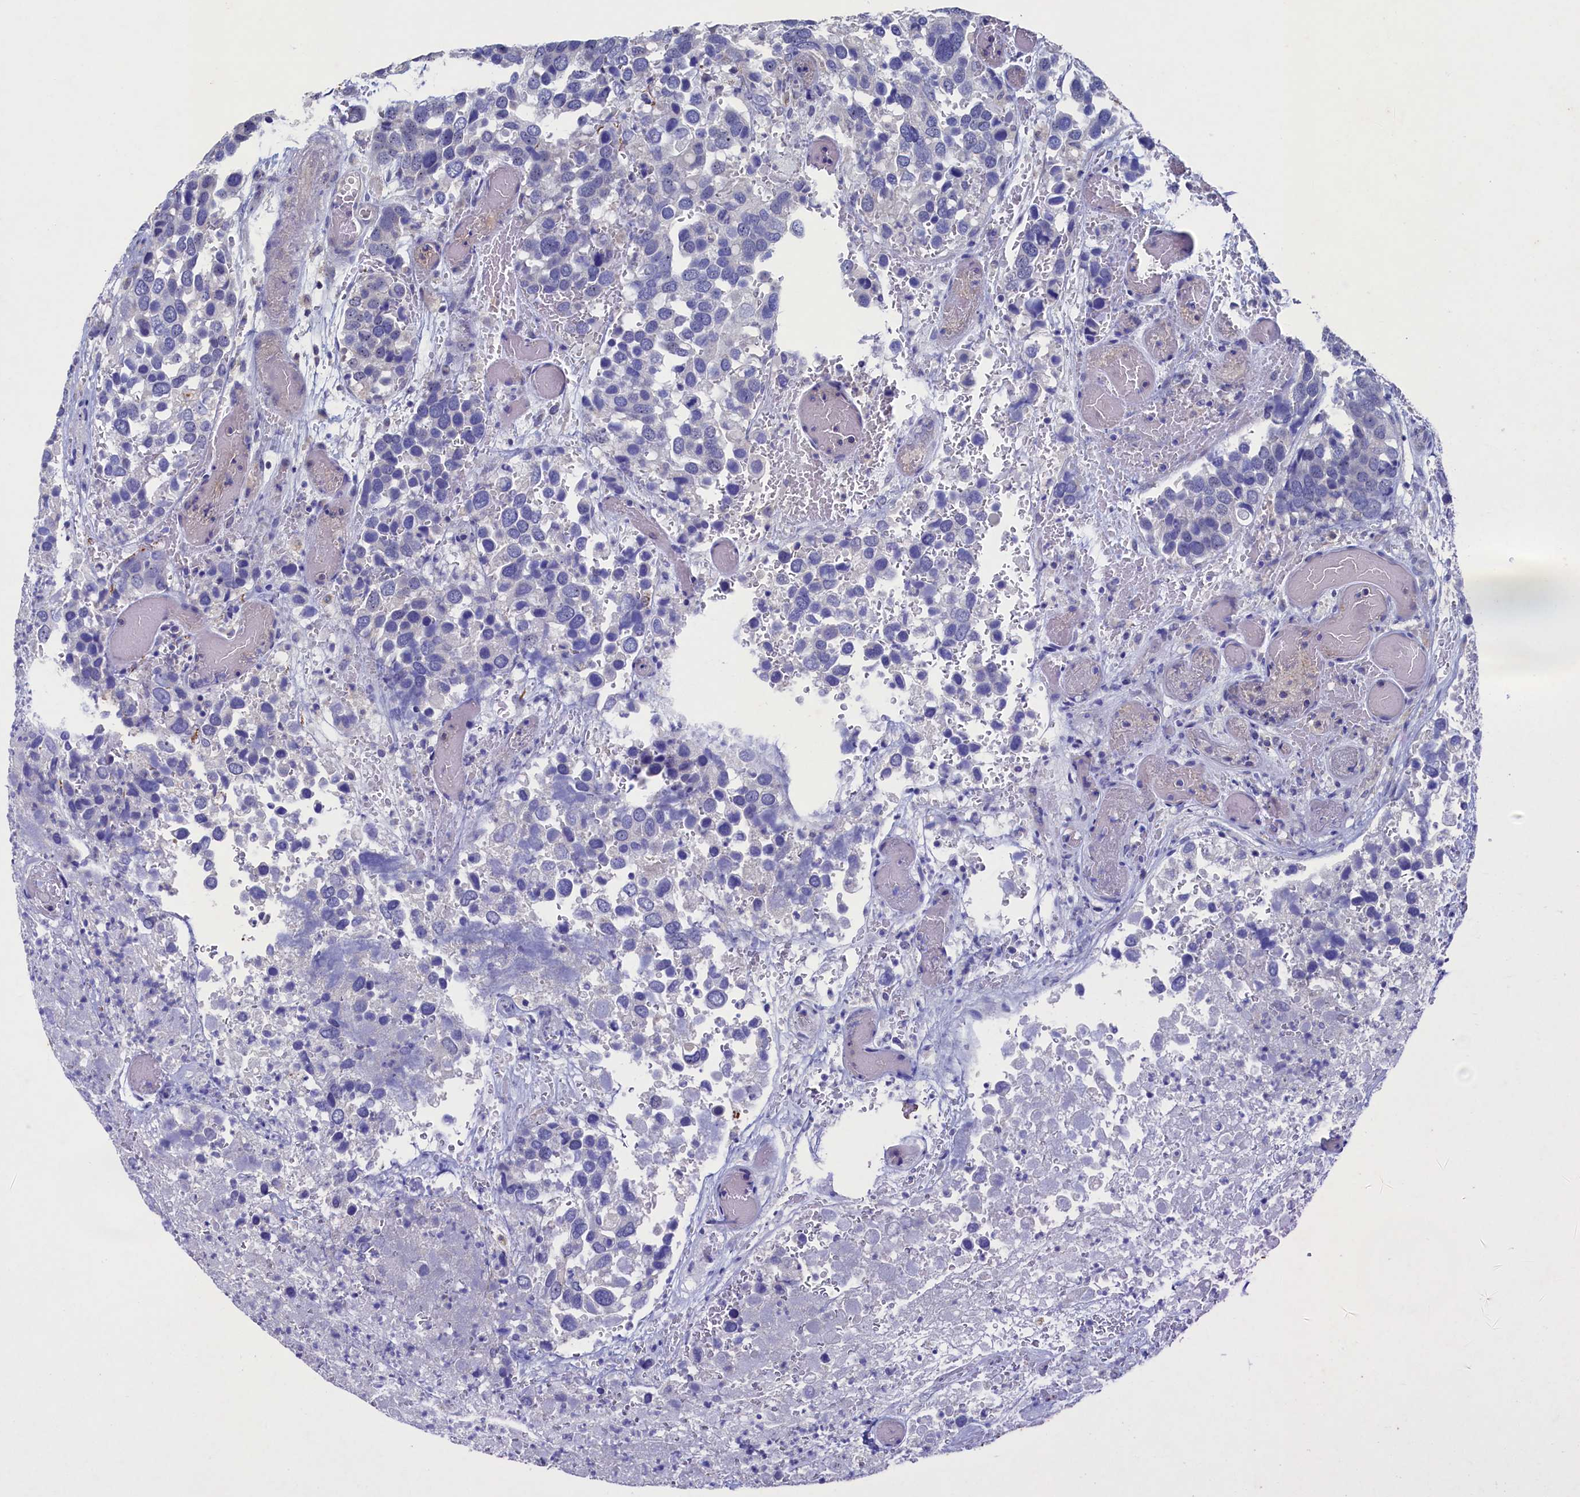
{"staining": {"intensity": "negative", "quantity": "none", "location": "none"}, "tissue": "breast cancer", "cell_type": "Tumor cells", "image_type": "cancer", "snomed": [{"axis": "morphology", "description": "Duct carcinoma"}, {"axis": "topography", "description": "Breast"}], "caption": "Breast cancer (infiltrating ductal carcinoma) was stained to show a protein in brown. There is no significant positivity in tumor cells.", "gene": "CBLIF", "patient": {"sex": "female", "age": 83}}